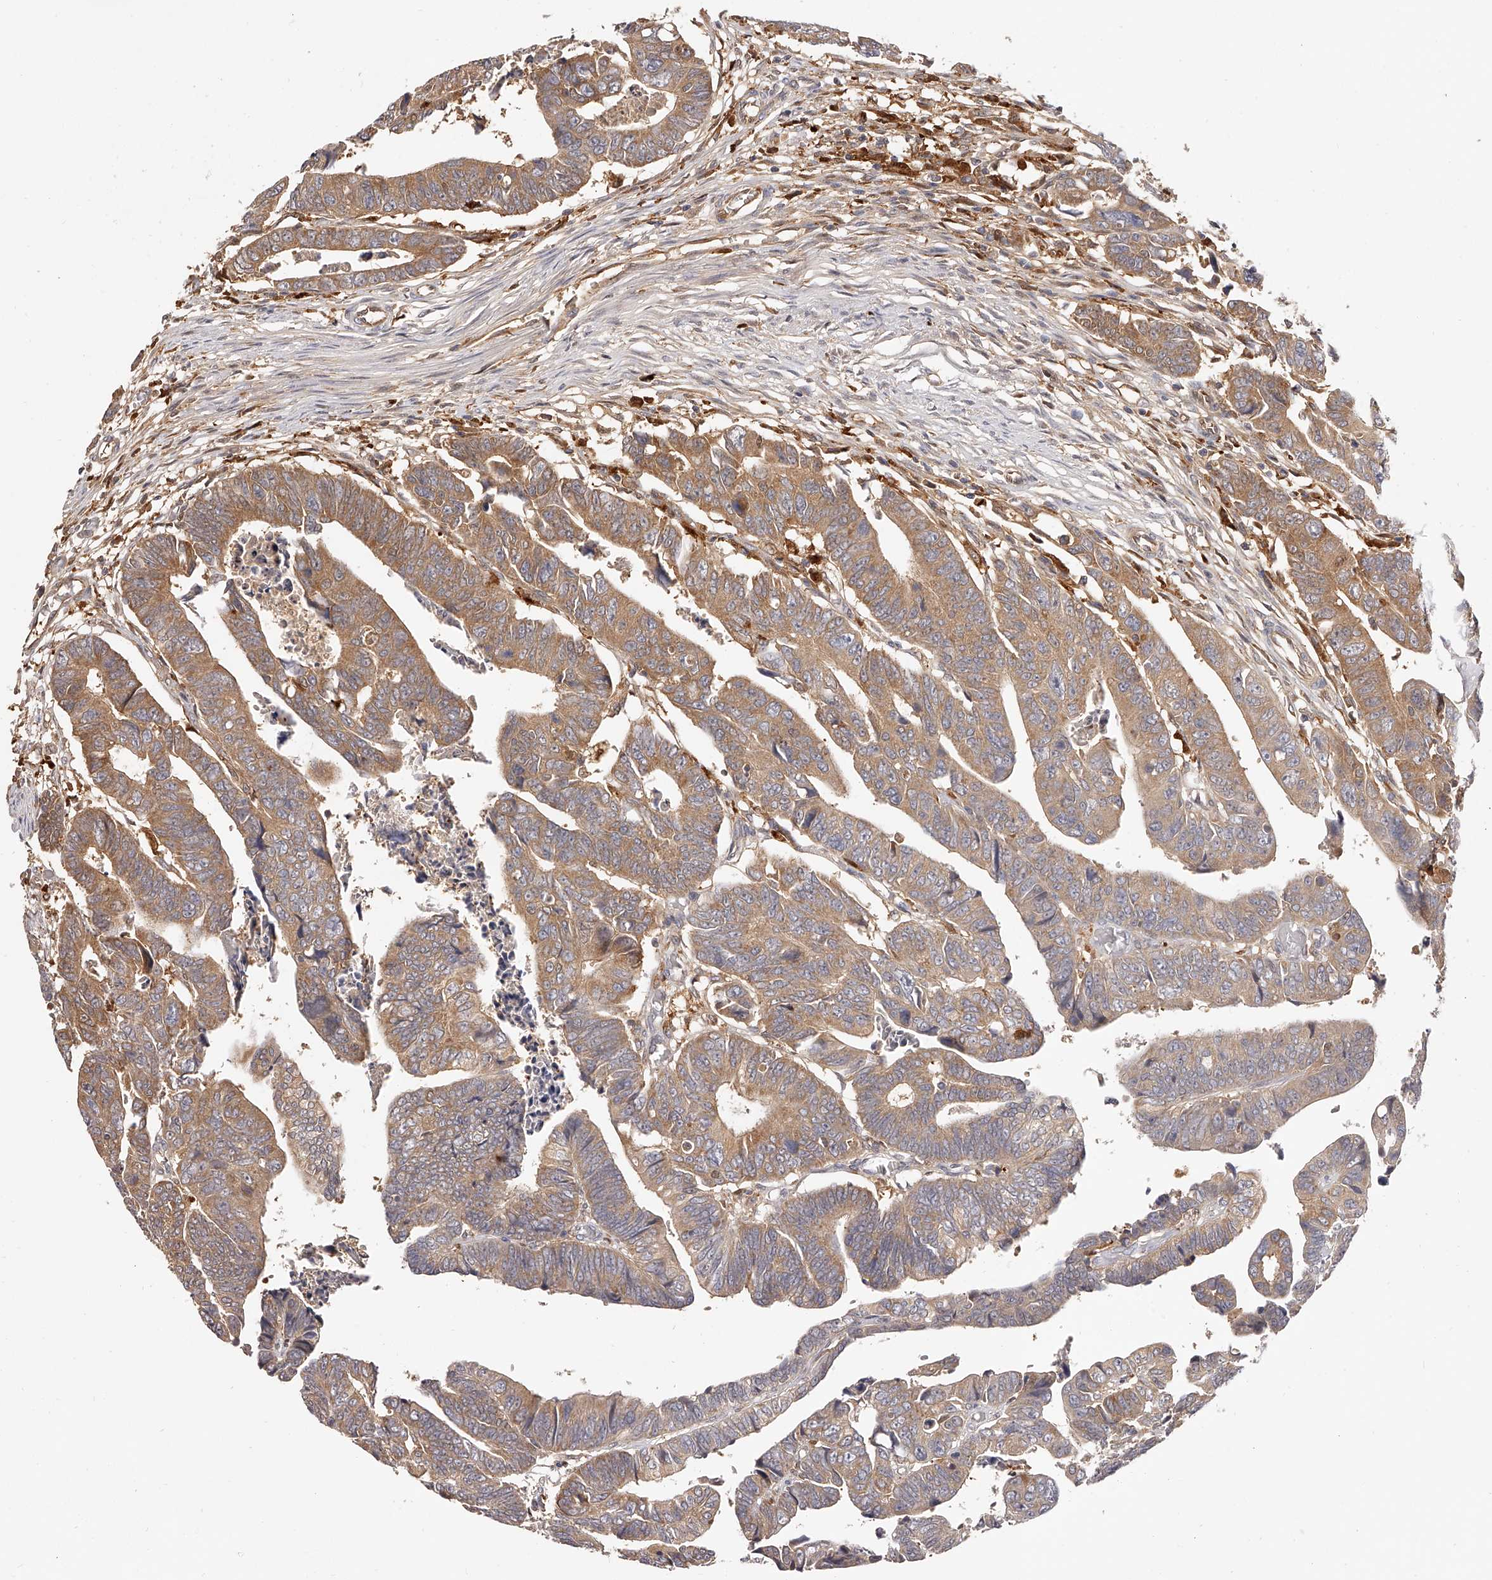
{"staining": {"intensity": "moderate", "quantity": ">75%", "location": "cytoplasmic/membranous"}, "tissue": "colorectal cancer", "cell_type": "Tumor cells", "image_type": "cancer", "snomed": [{"axis": "morphology", "description": "Adenocarcinoma, NOS"}, {"axis": "topography", "description": "Rectum"}], "caption": "Human colorectal cancer stained for a protein (brown) demonstrates moderate cytoplasmic/membranous positive staining in approximately >75% of tumor cells.", "gene": "LAP3", "patient": {"sex": "female", "age": 65}}